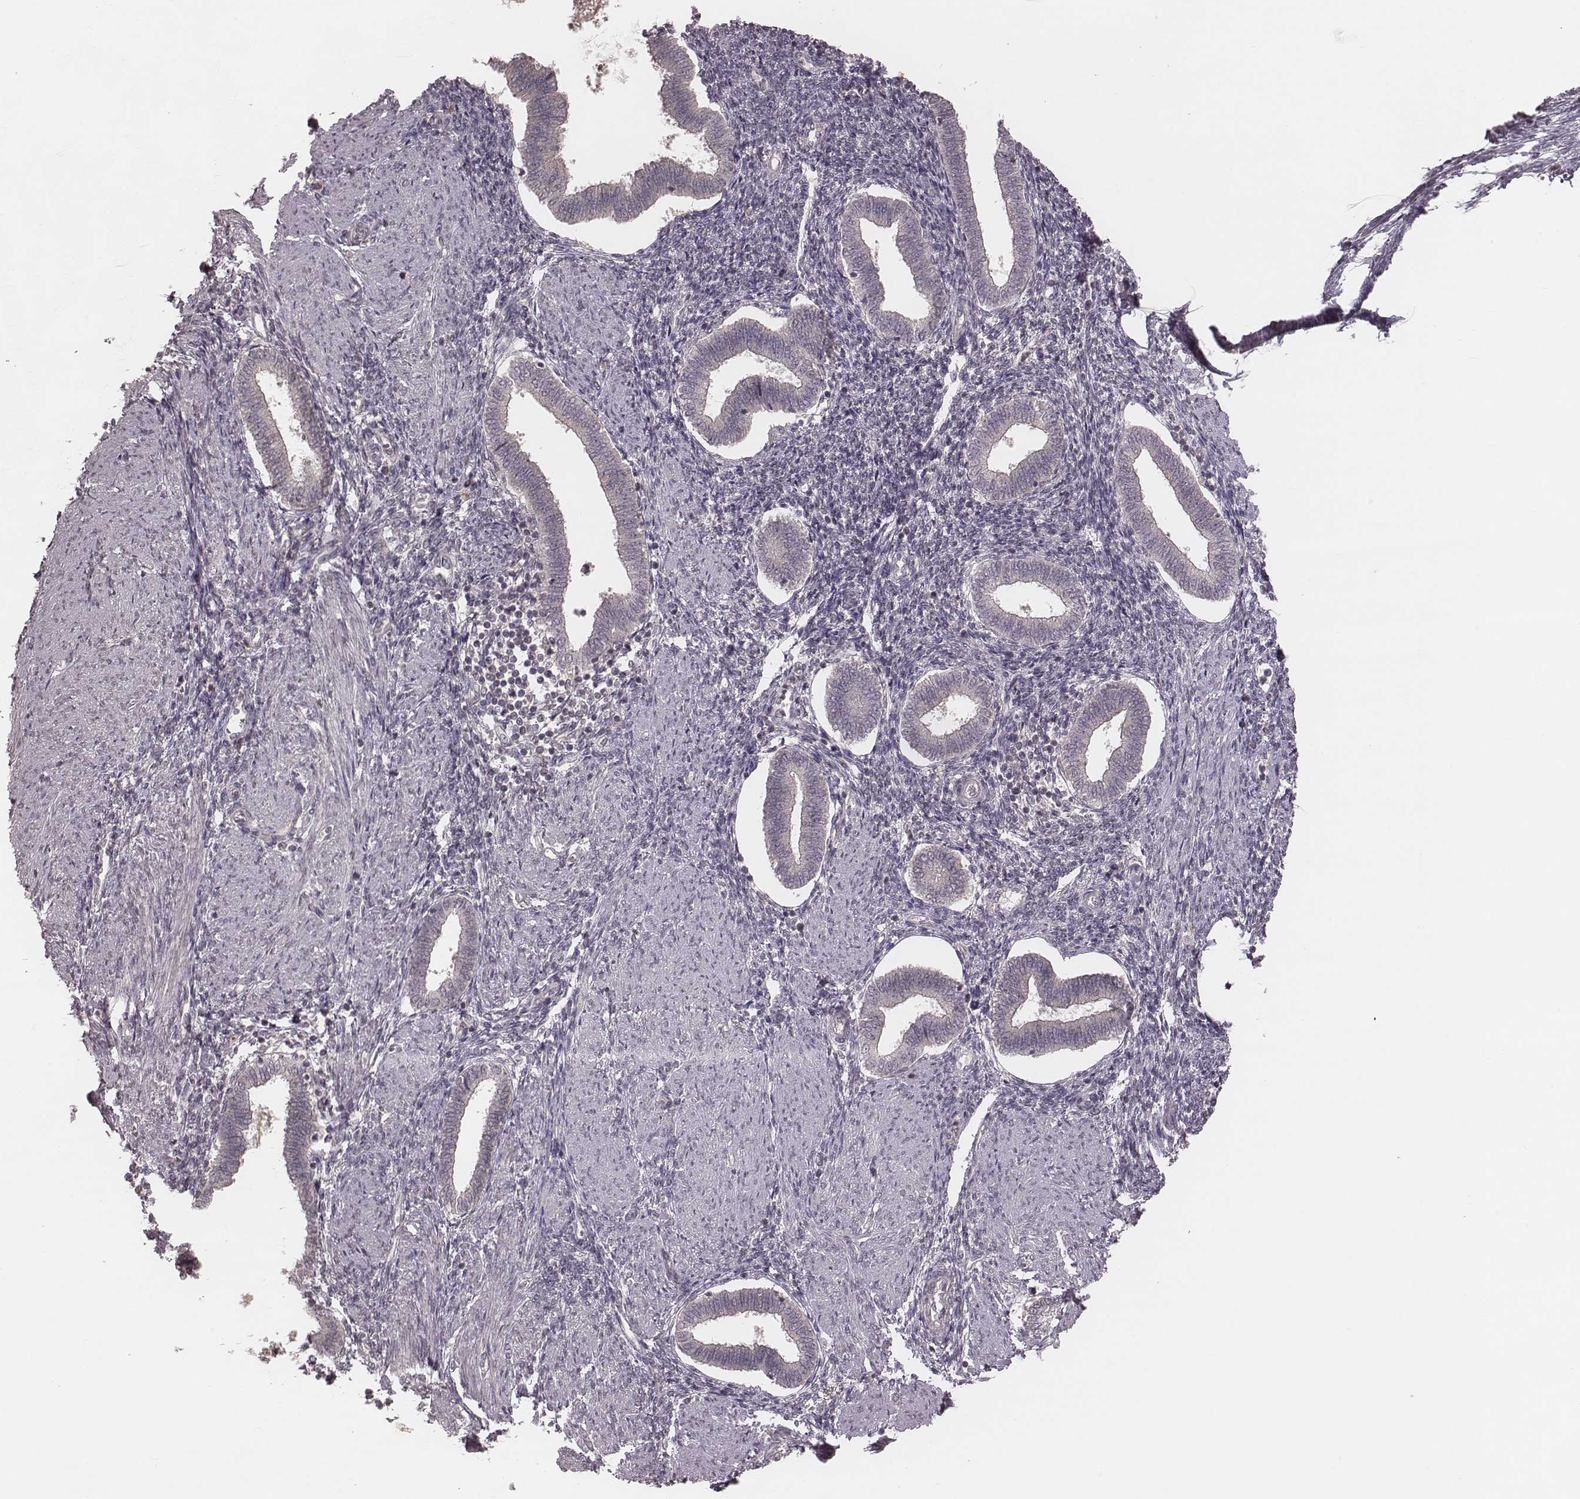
{"staining": {"intensity": "negative", "quantity": "none", "location": "none"}, "tissue": "endometrium", "cell_type": "Cells in endometrial stroma", "image_type": "normal", "snomed": [{"axis": "morphology", "description": "Normal tissue, NOS"}, {"axis": "topography", "description": "Endometrium"}], "caption": "High magnification brightfield microscopy of unremarkable endometrium stained with DAB (3,3'-diaminobenzidine) (brown) and counterstained with hematoxylin (blue): cells in endometrial stroma show no significant positivity. The staining is performed using DAB brown chromogen with nuclei counter-stained in using hematoxylin.", "gene": "IL5", "patient": {"sex": "female", "age": 42}}